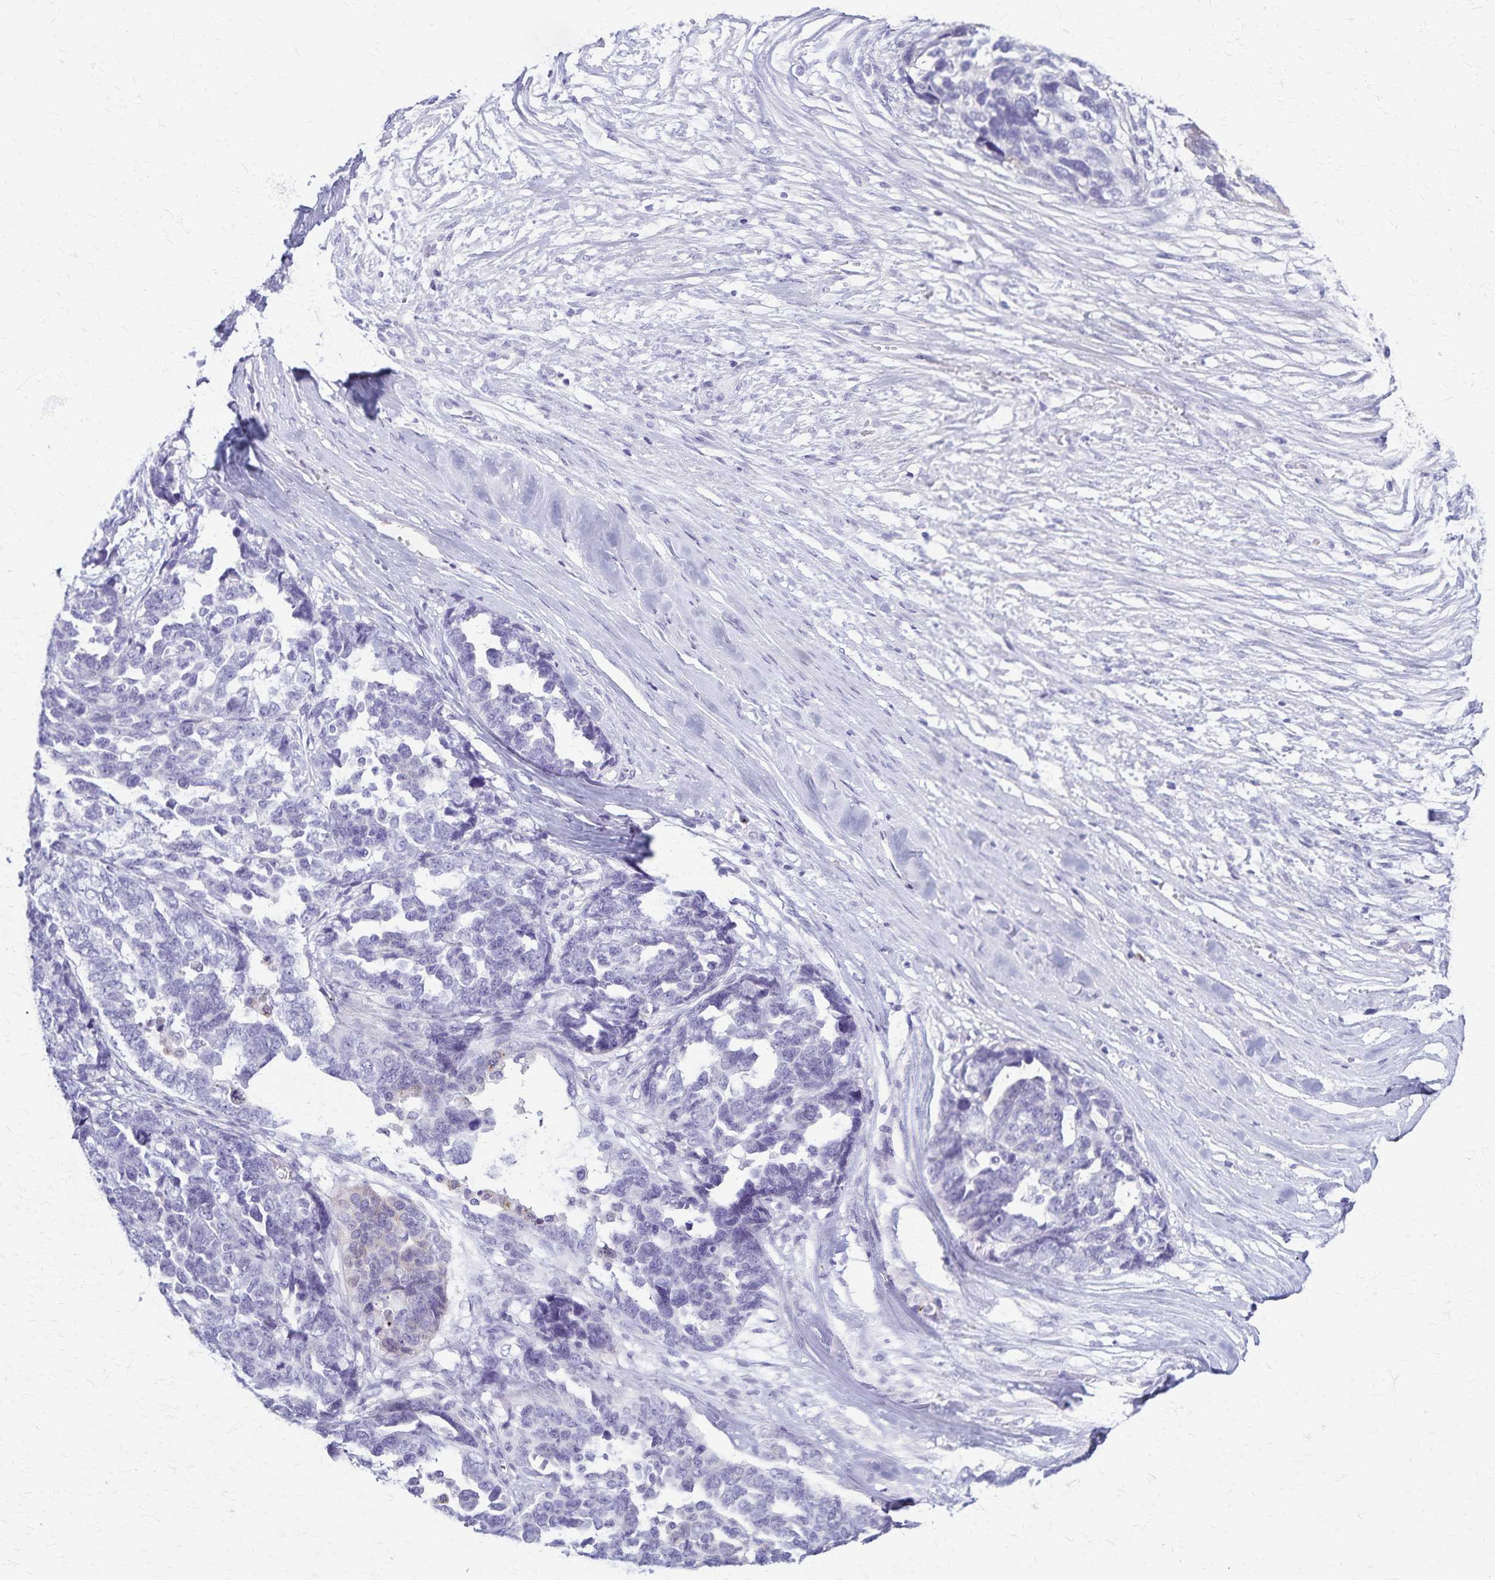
{"staining": {"intensity": "negative", "quantity": "none", "location": "none"}, "tissue": "ovarian cancer", "cell_type": "Tumor cells", "image_type": "cancer", "snomed": [{"axis": "morphology", "description": "Cystadenocarcinoma, serous, NOS"}, {"axis": "topography", "description": "Ovary"}], "caption": "This is an immunohistochemistry histopathology image of human serous cystadenocarcinoma (ovarian). There is no staining in tumor cells.", "gene": "TMEM60", "patient": {"sex": "female", "age": 69}}